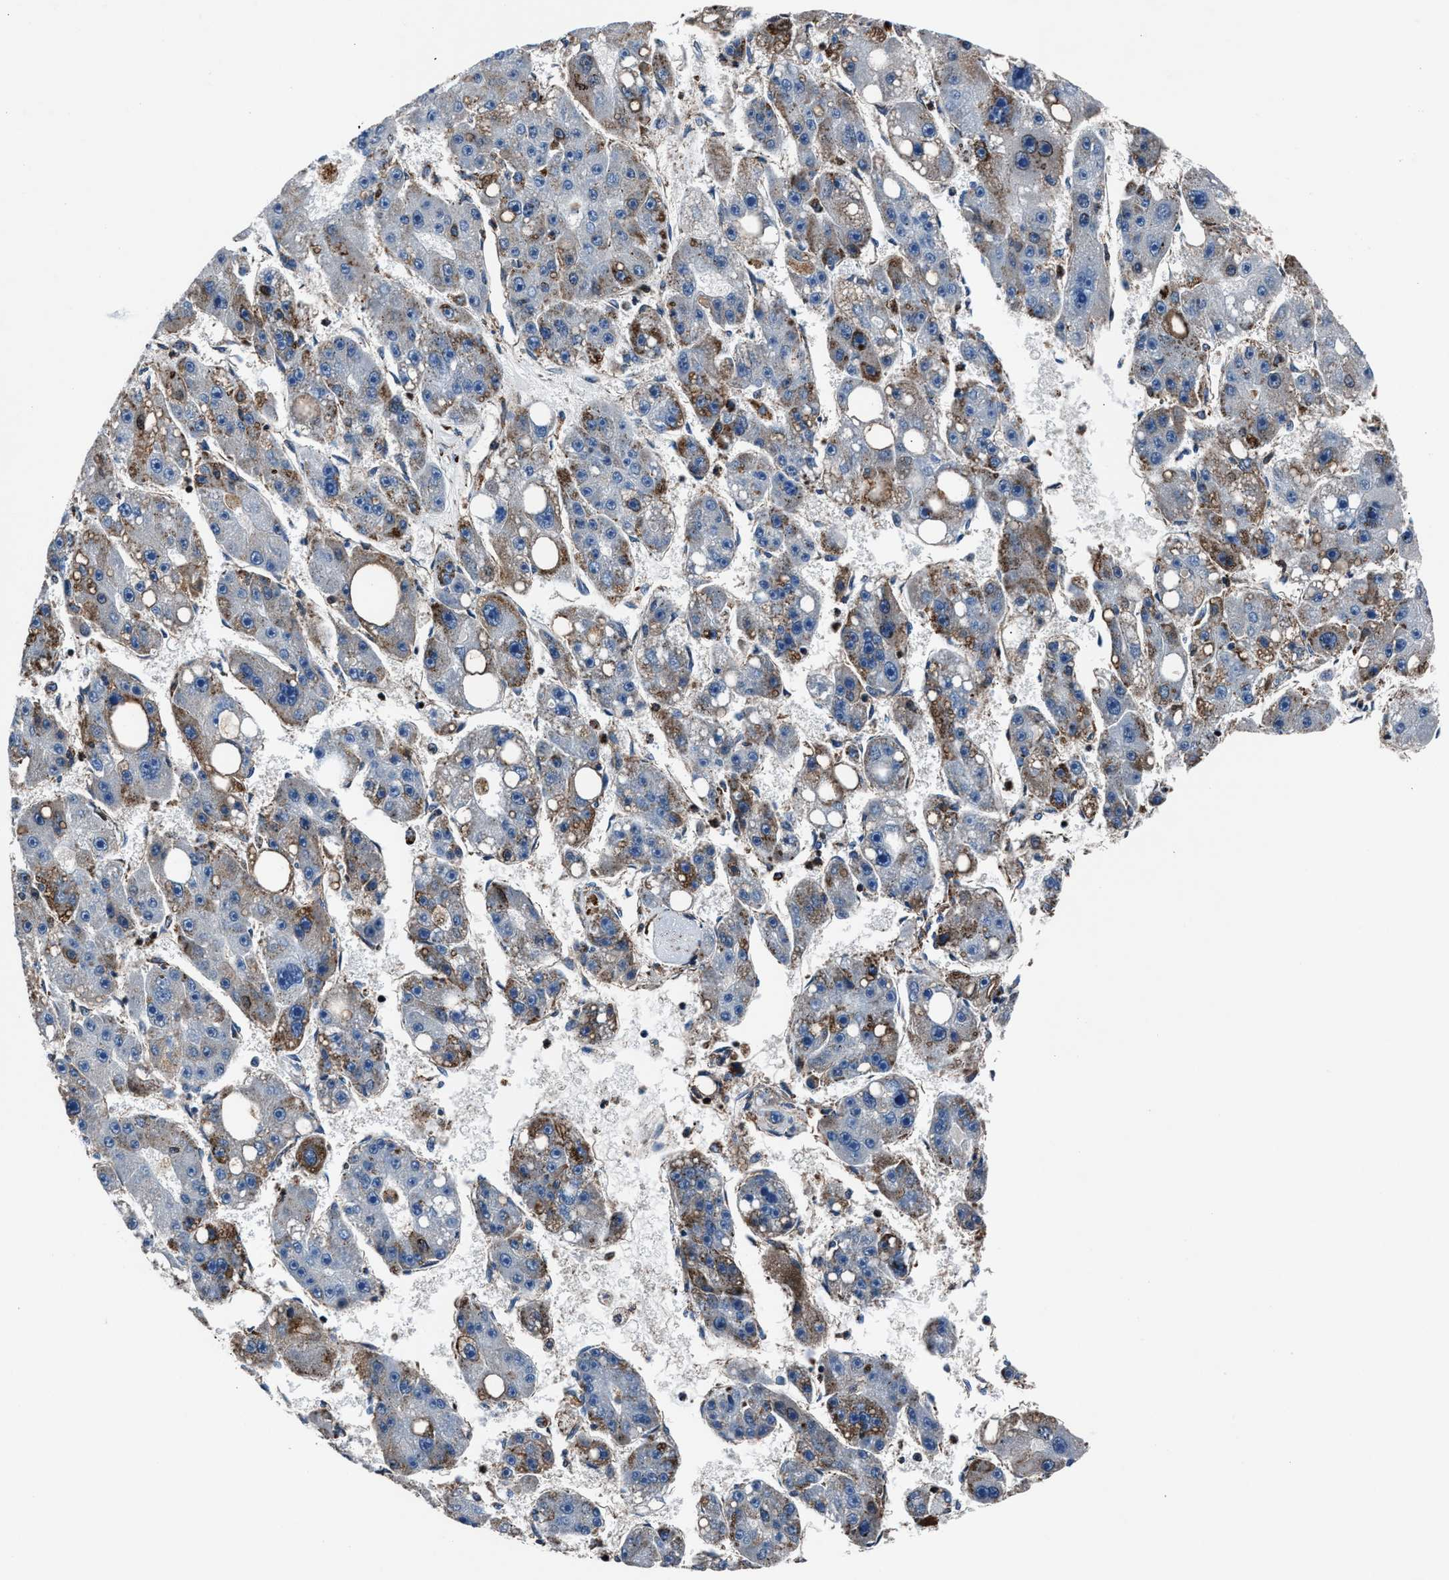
{"staining": {"intensity": "moderate", "quantity": "<25%", "location": "cytoplasmic/membranous"}, "tissue": "liver cancer", "cell_type": "Tumor cells", "image_type": "cancer", "snomed": [{"axis": "morphology", "description": "Carcinoma, Hepatocellular, NOS"}, {"axis": "topography", "description": "Liver"}], "caption": "Liver hepatocellular carcinoma tissue demonstrates moderate cytoplasmic/membranous expression in approximately <25% of tumor cells (DAB (3,3'-diaminobenzidine) IHC, brown staining for protein, blue staining for nuclei).", "gene": "MFSD11", "patient": {"sex": "female", "age": 61}}